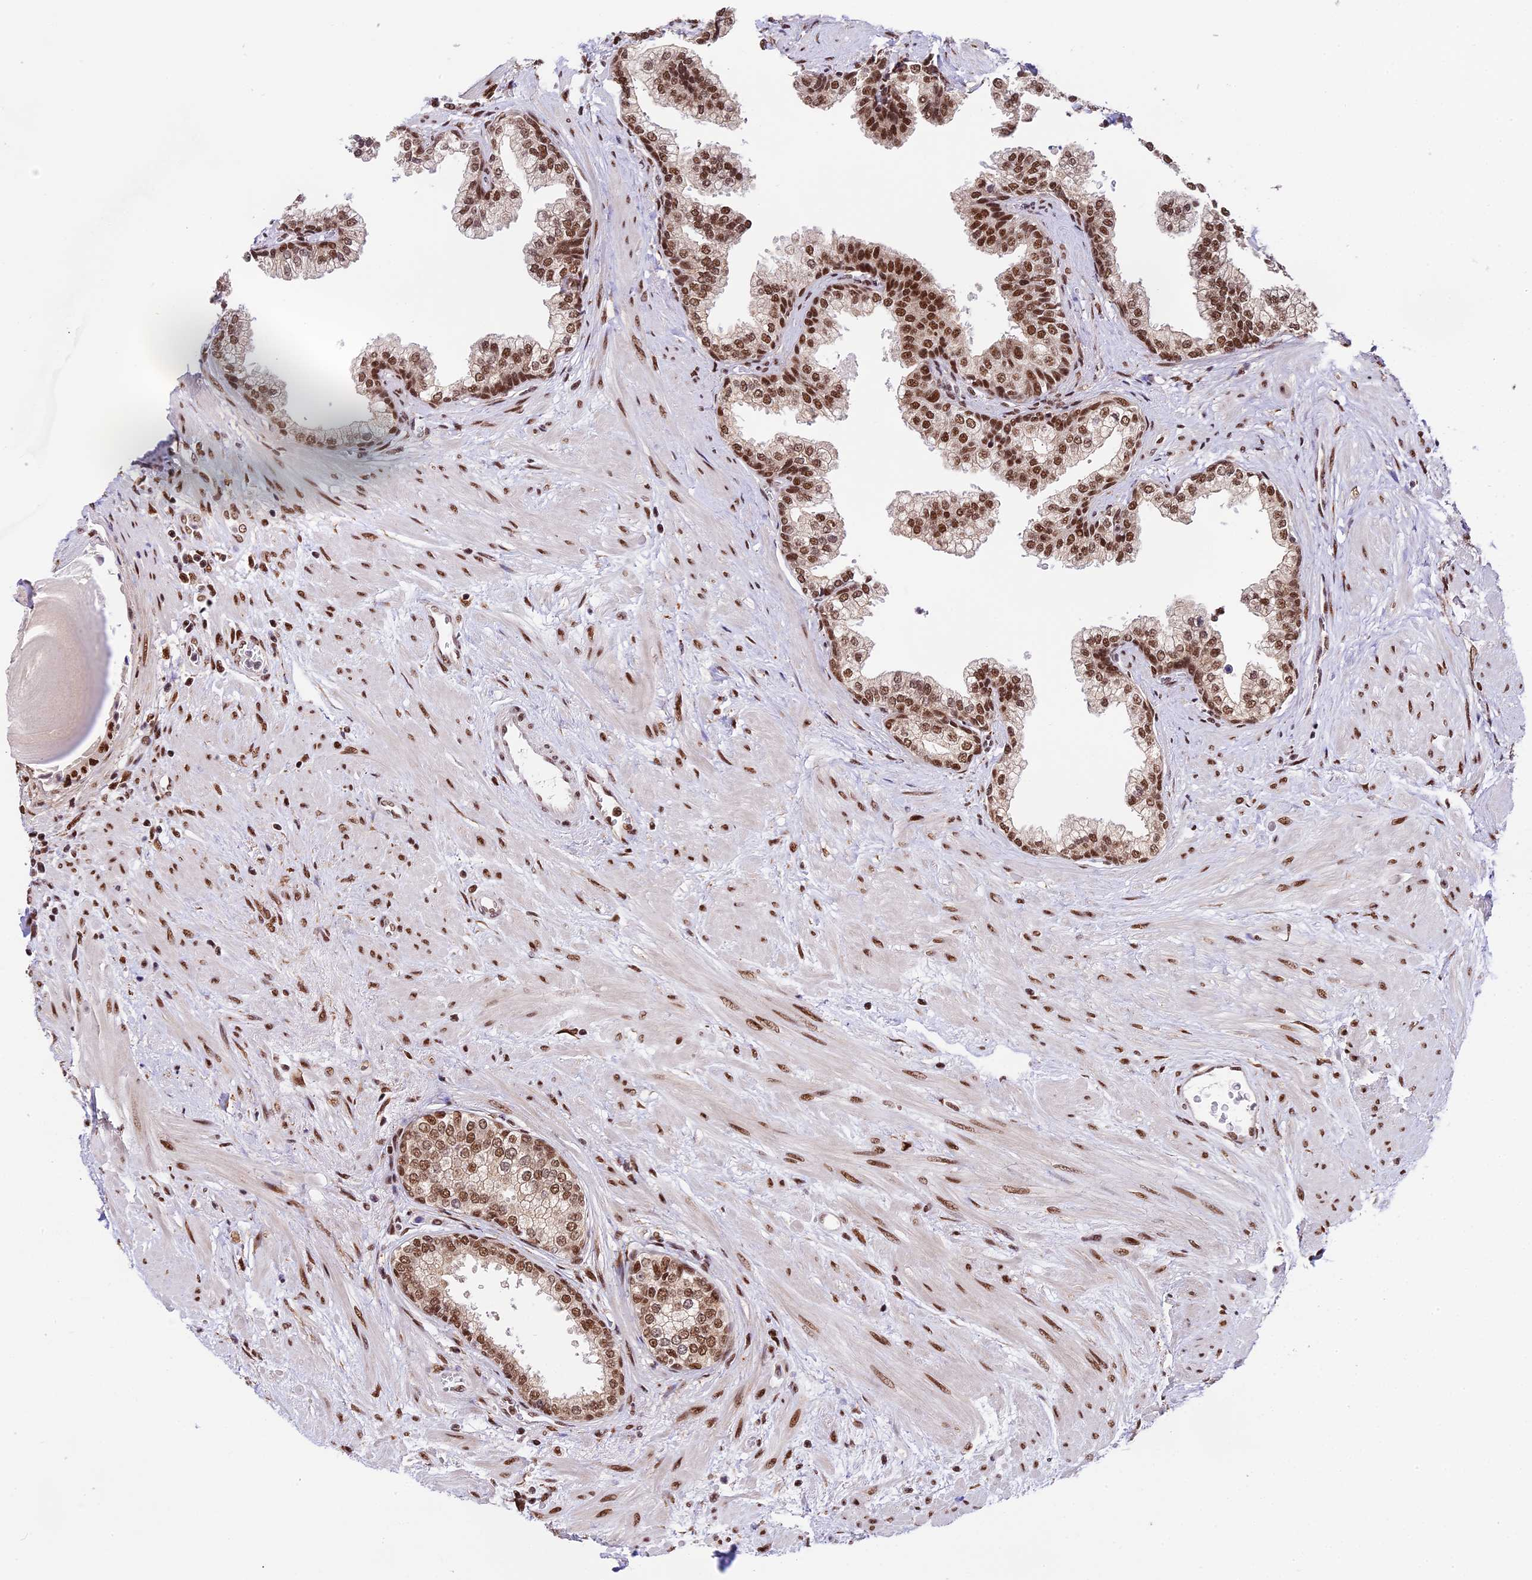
{"staining": {"intensity": "strong", "quantity": ">75%", "location": "nuclear"}, "tissue": "prostate", "cell_type": "Glandular cells", "image_type": "normal", "snomed": [{"axis": "morphology", "description": "Normal tissue, NOS"}, {"axis": "topography", "description": "Prostate"}], "caption": "Immunohistochemistry of unremarkable human prostate exhibits high levels of strong nuclear staining in about >75% of glandular cells.", "gene": "RAMACL", "patient": {"sex": "male", "age": 57}}